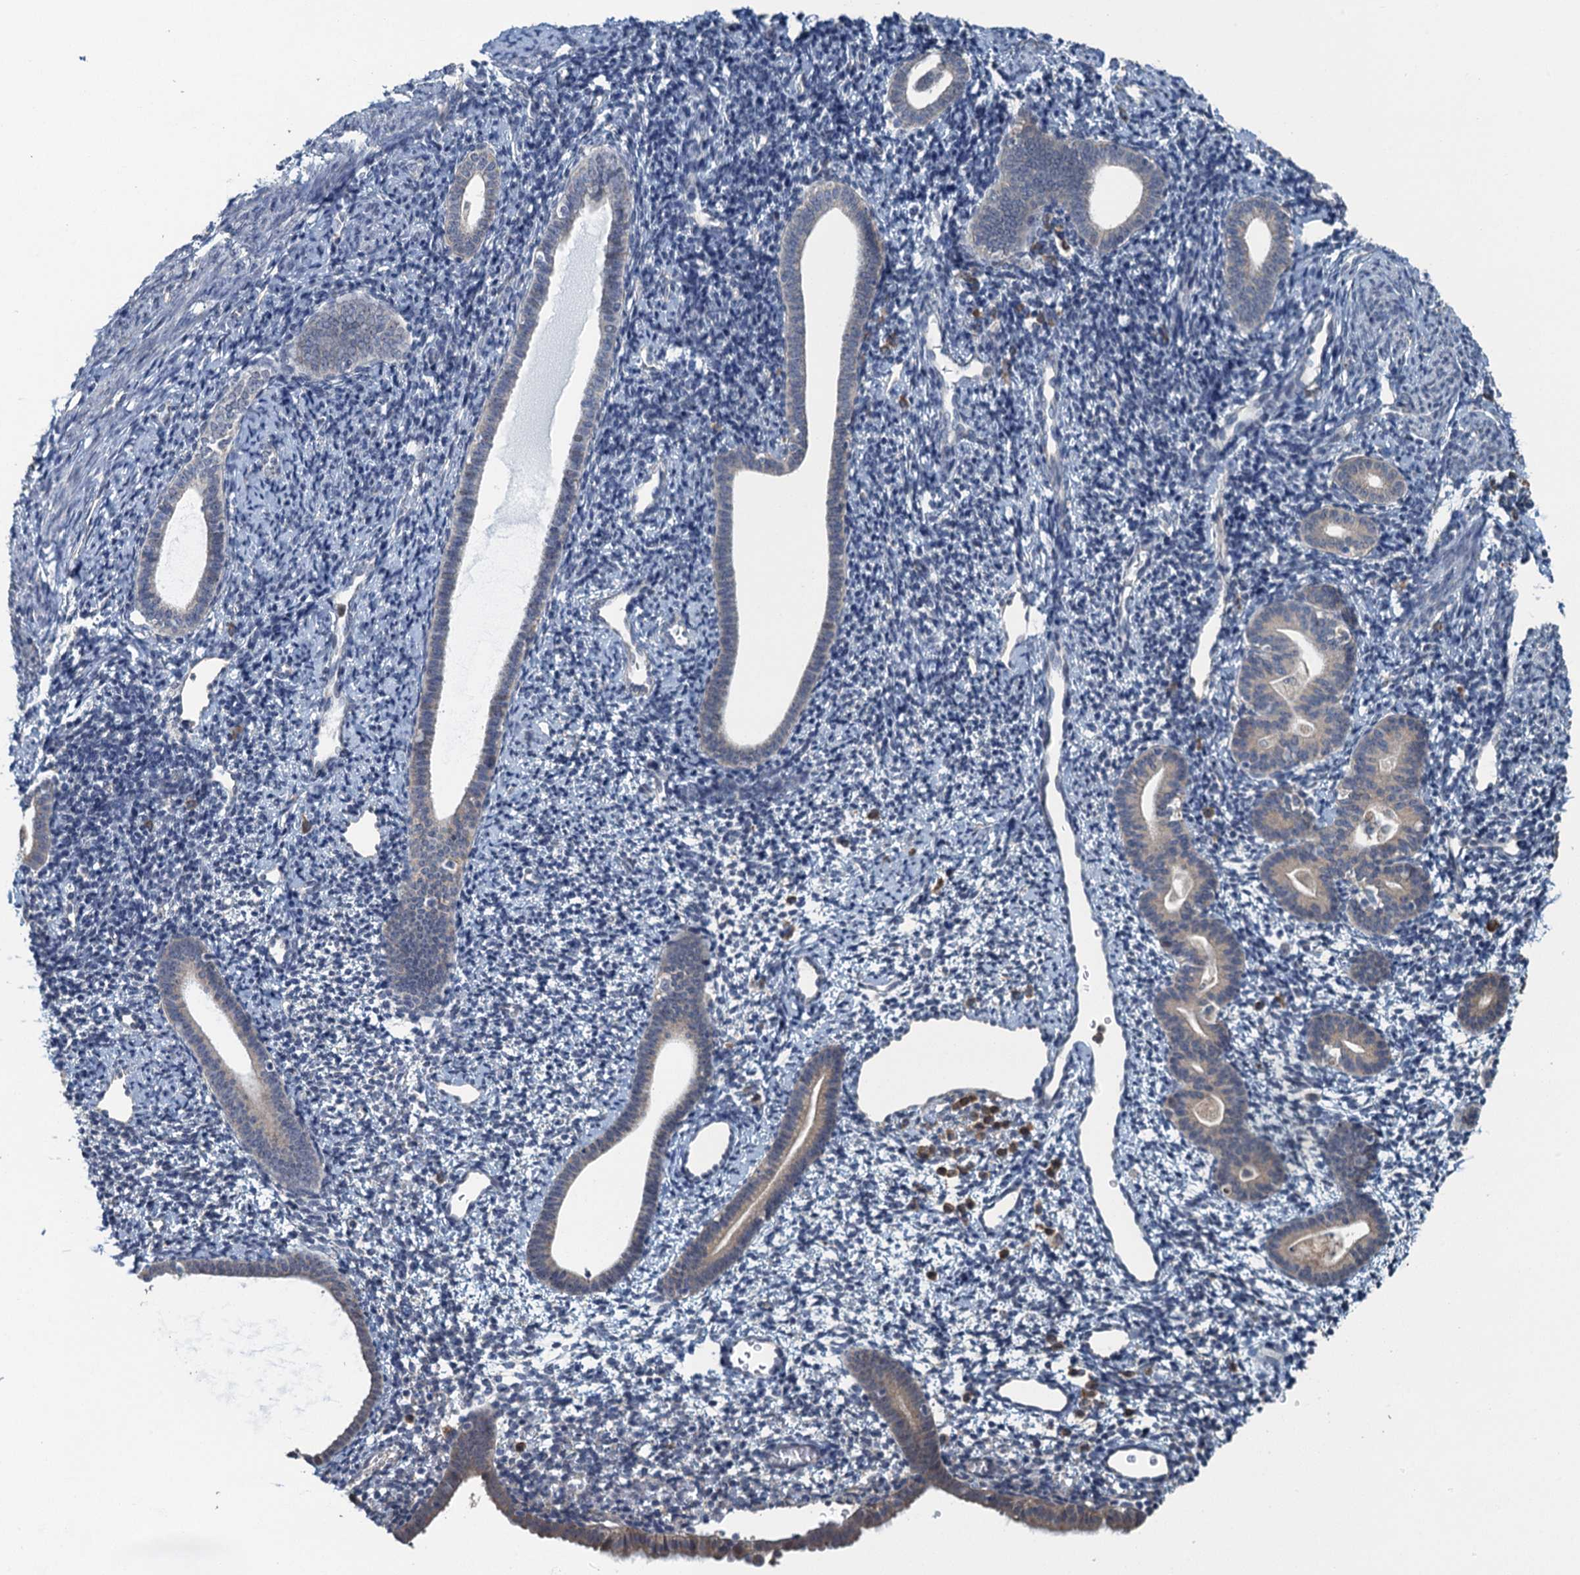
{"staining": {"intensity": "negative", "quantity": "none", "location": "none"}, "tissue": "endometrium", "cell_type": "Cells in endometrial stroma", "image_type": "normal", "snomed": [{"axis": "morphology", "description": "Normal tissue, NOS"}, {"axis": "topography", "description": "Endometrium"}], "caption": "This is an immunohistochemistry image of unremarkable endometrium. There is no positivity in cells in endometrial stroma.", "gene": "TEX35", "patient": {"sex": "female", "age": 56}}